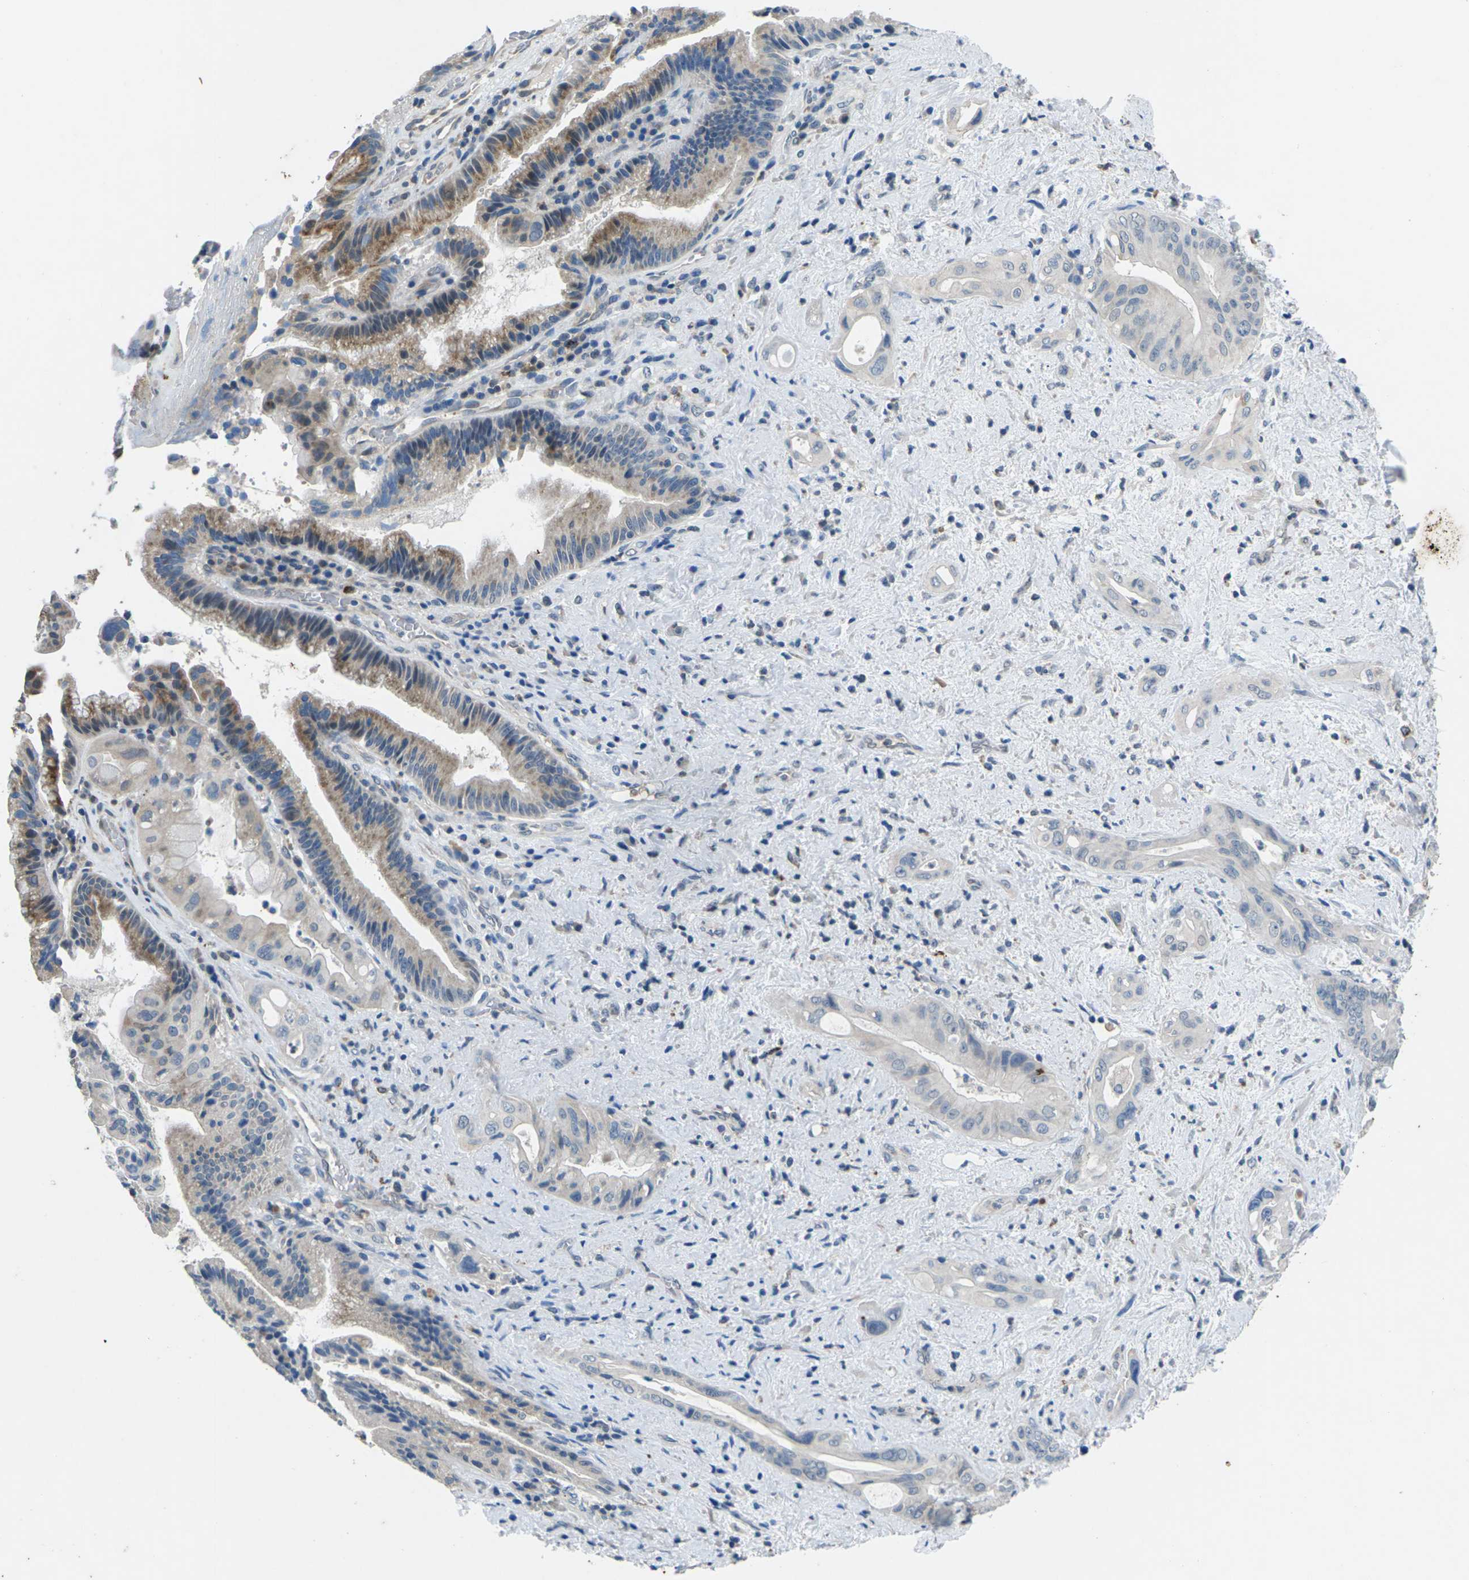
{"staining": {"intensity": "moderate", "quantity": "<25%", "location": "cytoplasmic/membranous"}, "tissue": "pancreatic cancer", "cell_type": "Tumor cells", "image_type": "cancer", "snomed": [{"axis": "morphology", "description": "Adenocarcinoma, NOS"}, {"axis": "topography", "description": "Pancreas"}], "caption": "About <25% of tumor cells in adenocarcinoma (pancreatic) display moderate cytoplasmic/membranous protein staining as visualized by brown immunohistochemical staining.", "gene": "SIGLEC14", "patient": {"sex": "male", "age": 77}}